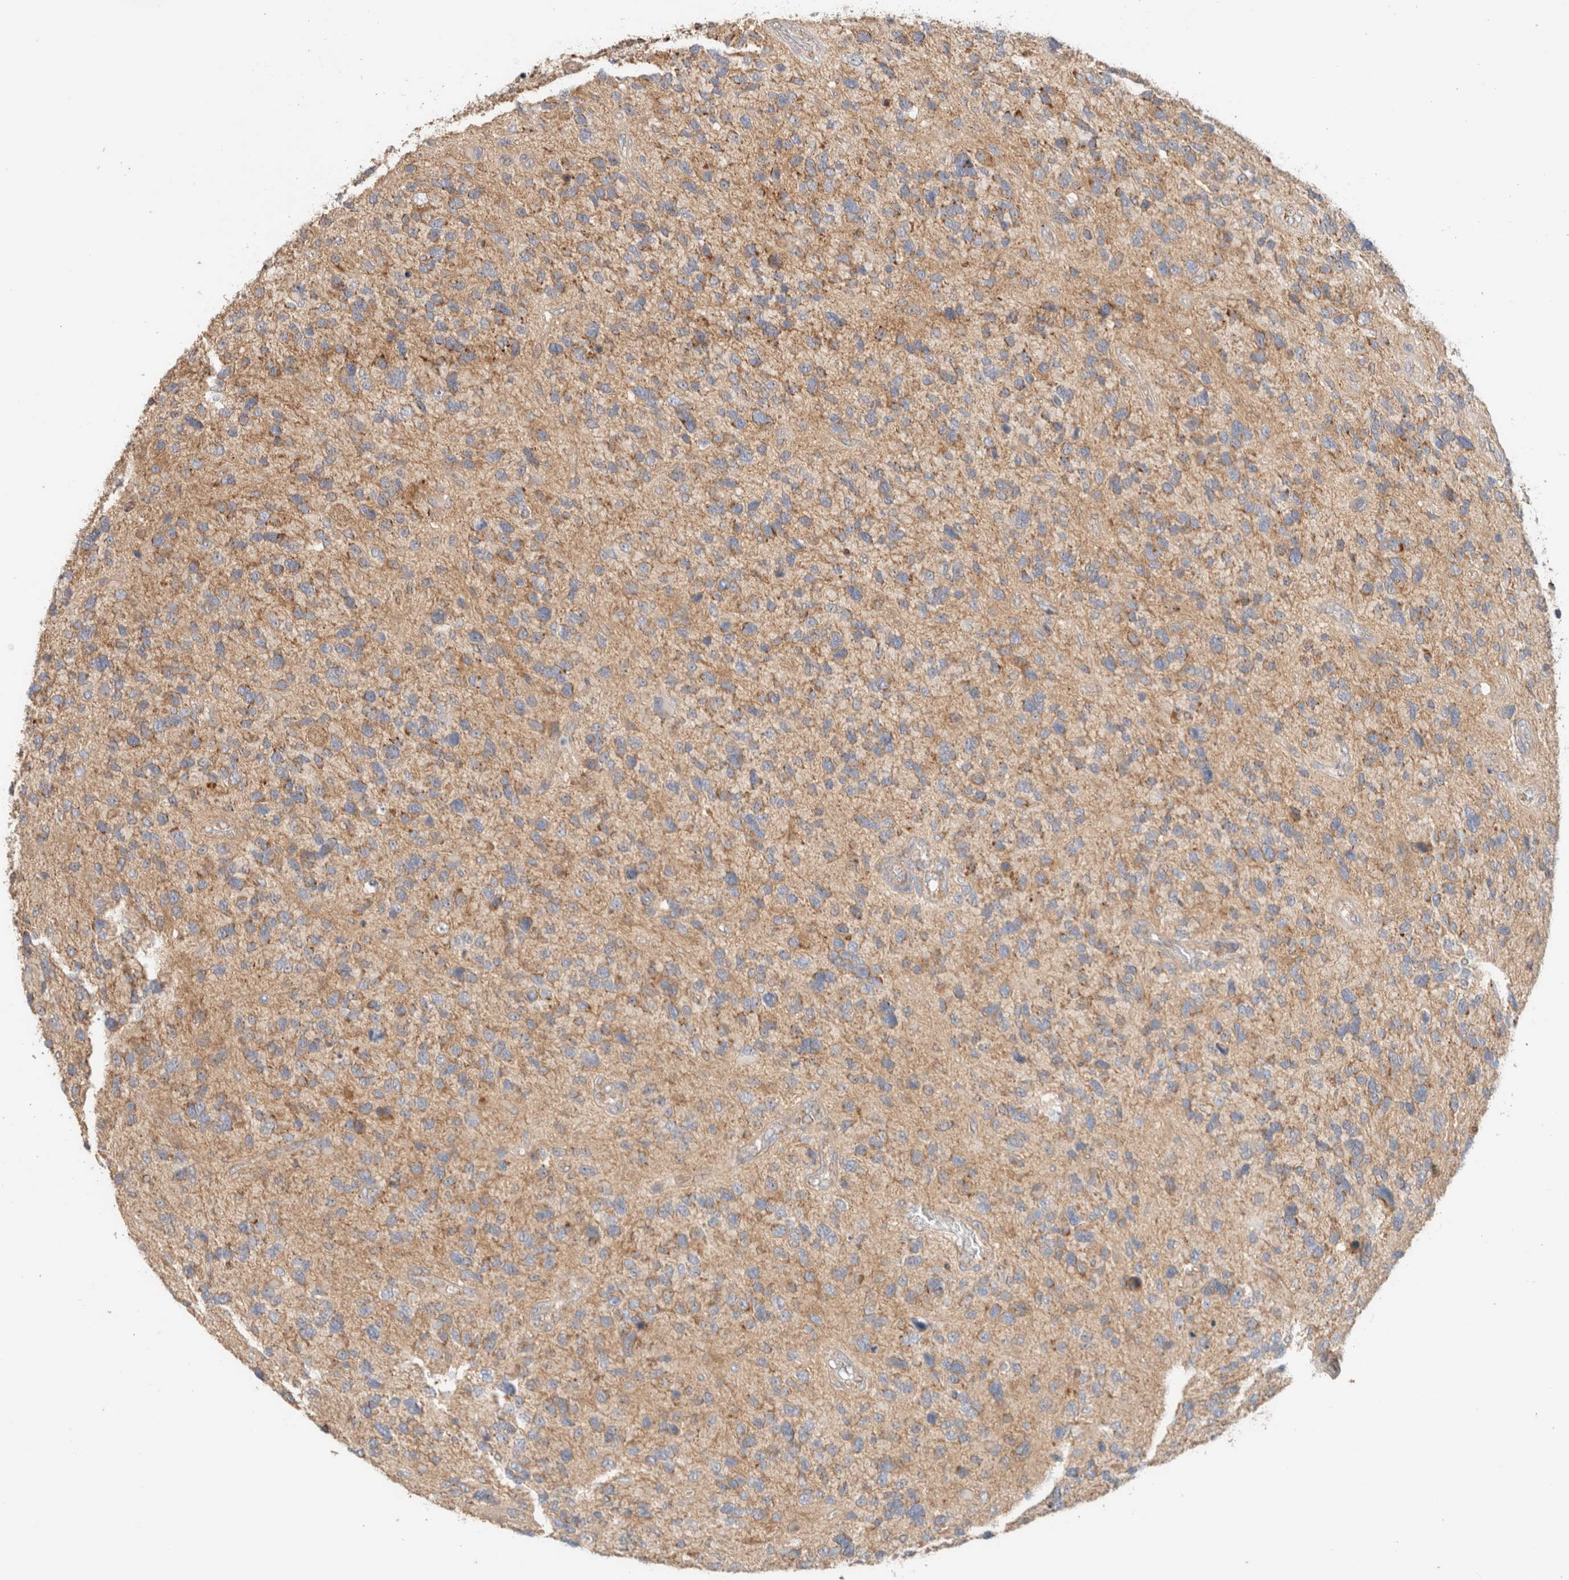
{"staining": {"intensity": "strong", "quantity": "<25%", "location": "cytoplasmic/membranous"}, "tissue": "glioma", "cell_type": "Tumor cells", "image_type": "cancer", "snomed": [{"axis": "morphology", "description": "Glioma, malignant, High grade"}, {"axis": "topography", "description": "Brain"}], "caption": "Human malignant glioma (high-grade) stained for a protein (brown) reveals strong cytoplasmic/membranous positive staining in approximately <25% of tumor cells.", "gene": "MRM3", "patient": {"sex": "female", "age": 58}}